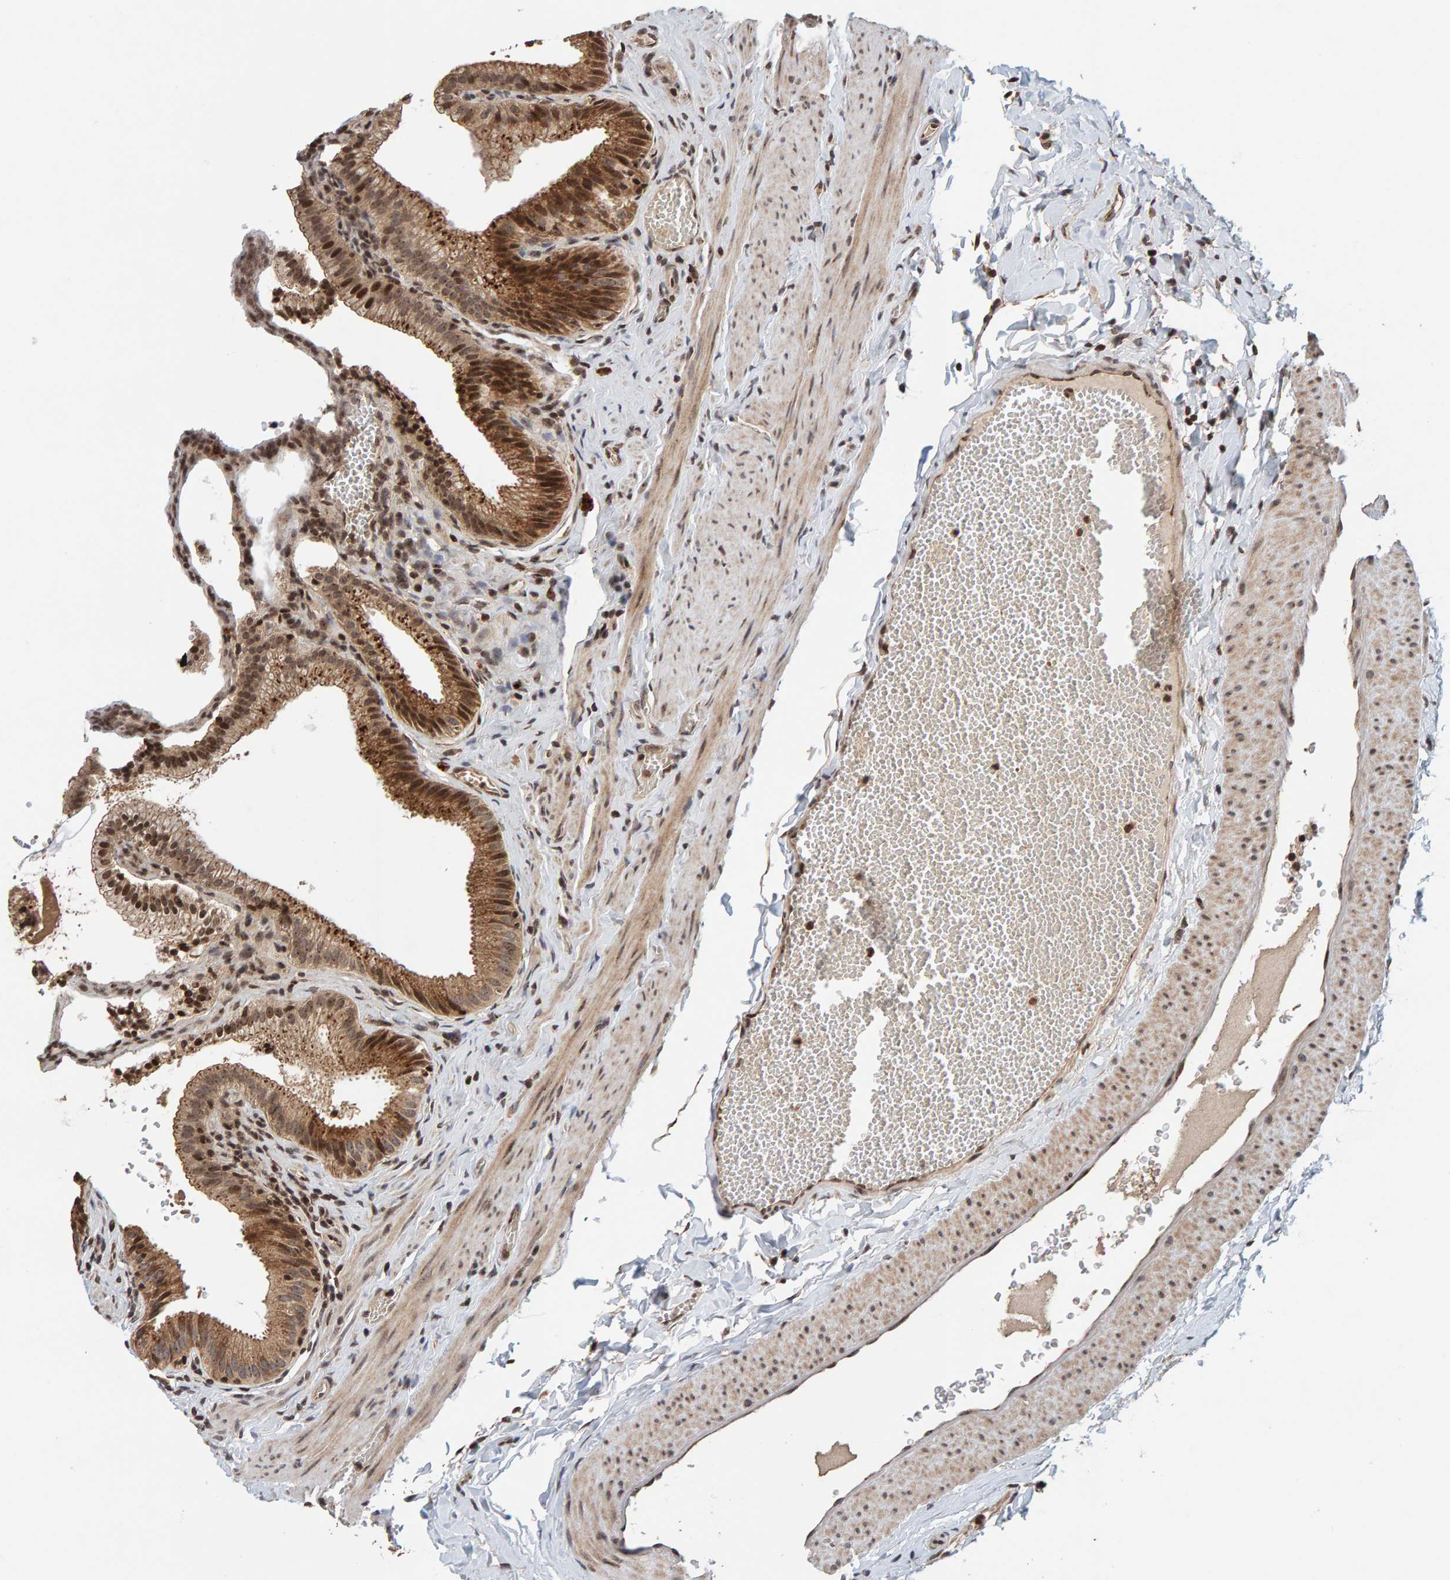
{"staining": {"intensity": "strong", "quantity": "25%-75%", "location": "cytoplasmic/membranous,nuclear"}, "tissue": "gallbladder", "cell_type": "Glandular cells", "image_type": "normal", "snomed": [{"axis": "morphology", "description": "Normal tissue, NOS"}, {"axis": "topography", "description": "Gallbladder"}], "caption": "Gallbladder stained for a protein exhibits strong cytoplasmic/membranous,nuclear positivity in glandular cells. (IHC, brightfield microscopy, high magnification).", "gene": "CCDC182", "patient": {"sex": "male", "age": 38}}